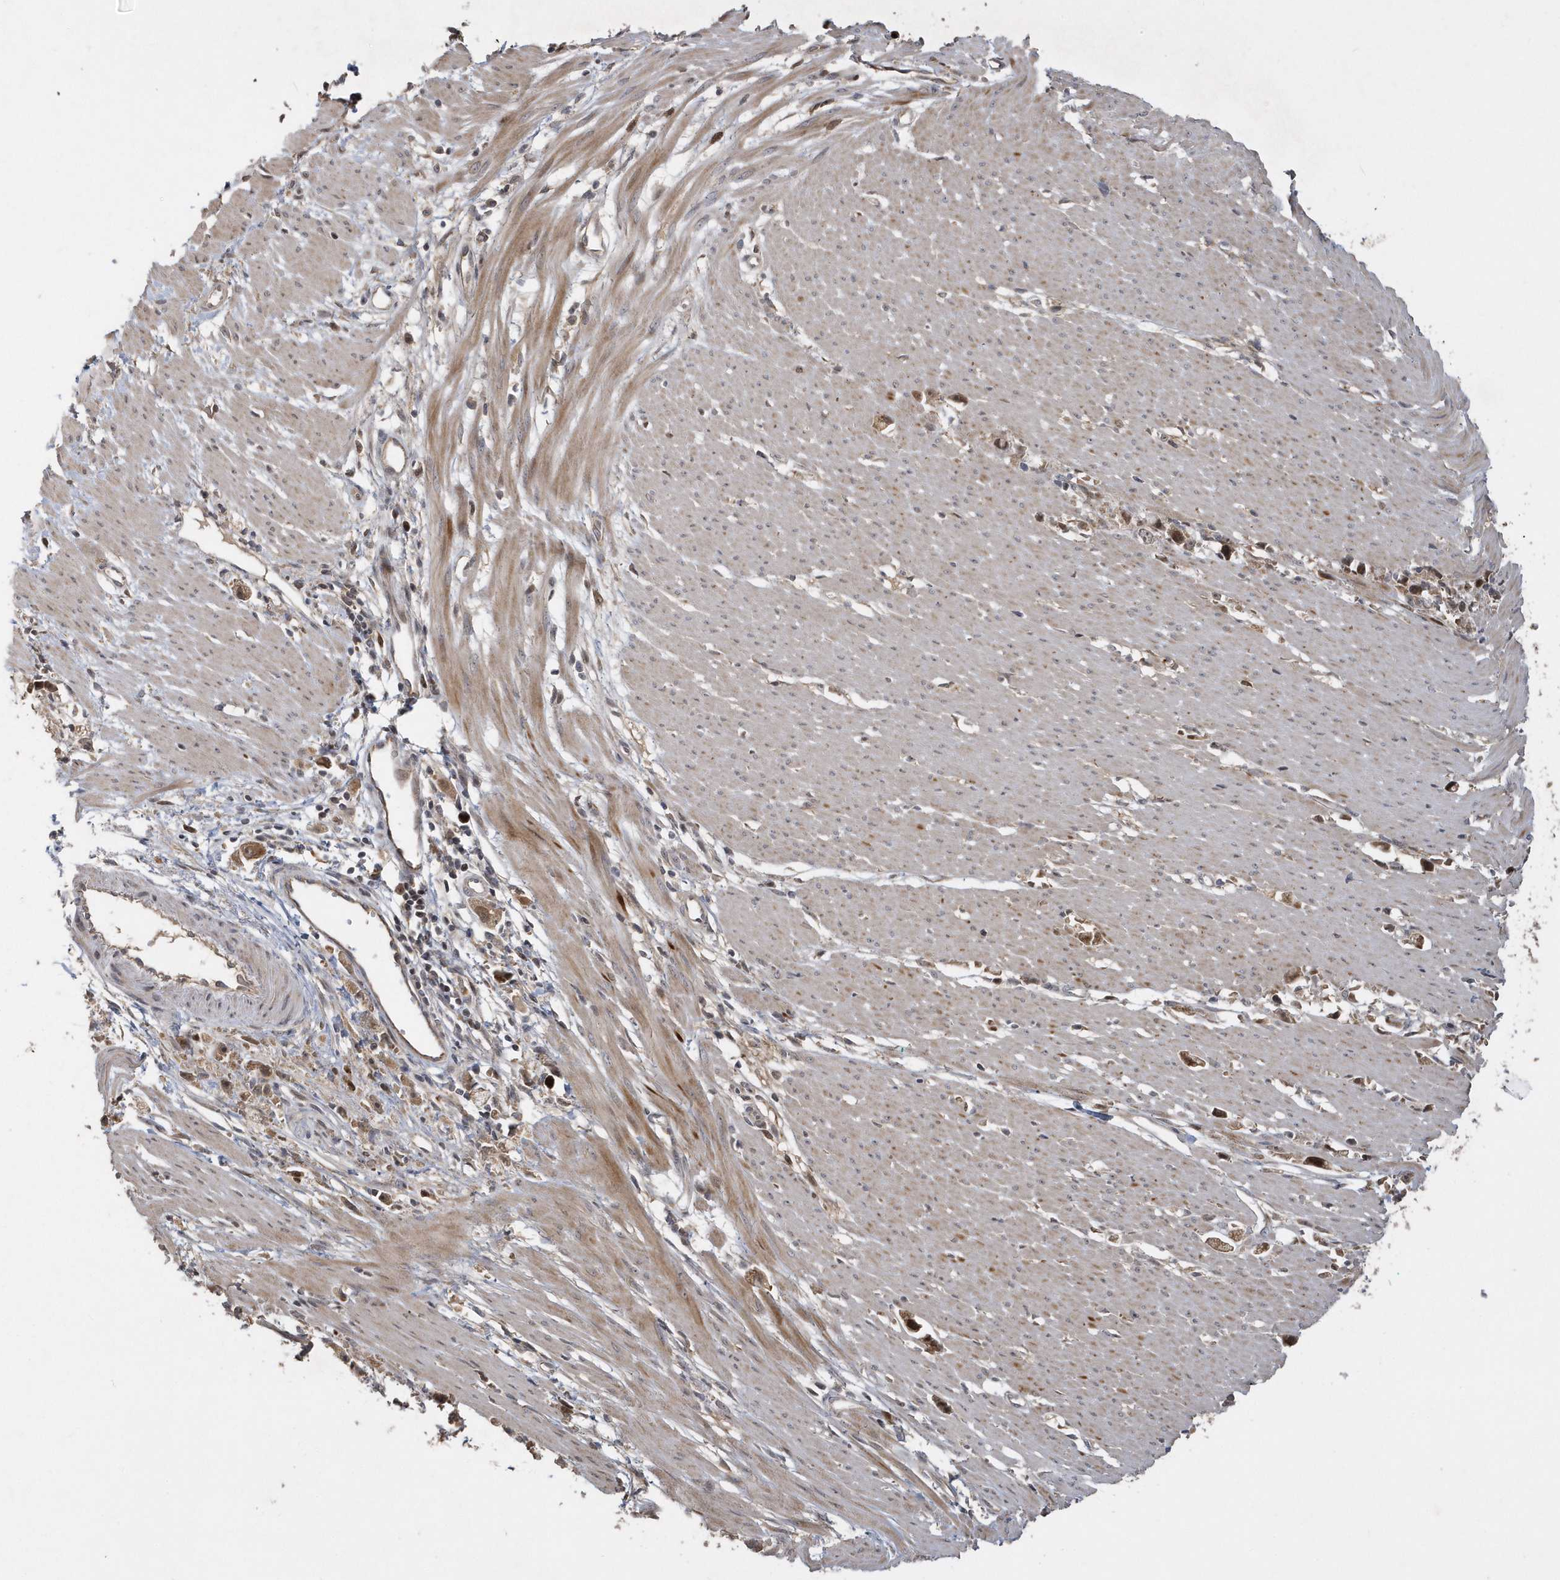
{"staining": {"intensity": "moderate", "quantity": ">75%", "location": "cytoplasmic/membranous,nuclear"}, "tissue": "stomach cancer", "cell_type": "Tumor cells", "image_type": "cancer", "snomed": [{"axis": "morphology", "description": "Adenocarcinoma, NOS"}, {"axis": "topography", "description": "Stomach"}], "caption": "An IHC micrograph of tumor tissue is shown. Protein staining in brown labels moderate cytoplasmic/membranous and nuclear positivity in stomach adenocarcinoma within tumor cells. The staining is performed using DAB (3,3'-diaminobenzidine) brown chromogen to label protein expression. The nuclei are counter-stained blue using hematoxylin.", "gene": "TRAIP", "patient": {"sex": "female", "age": 59}}